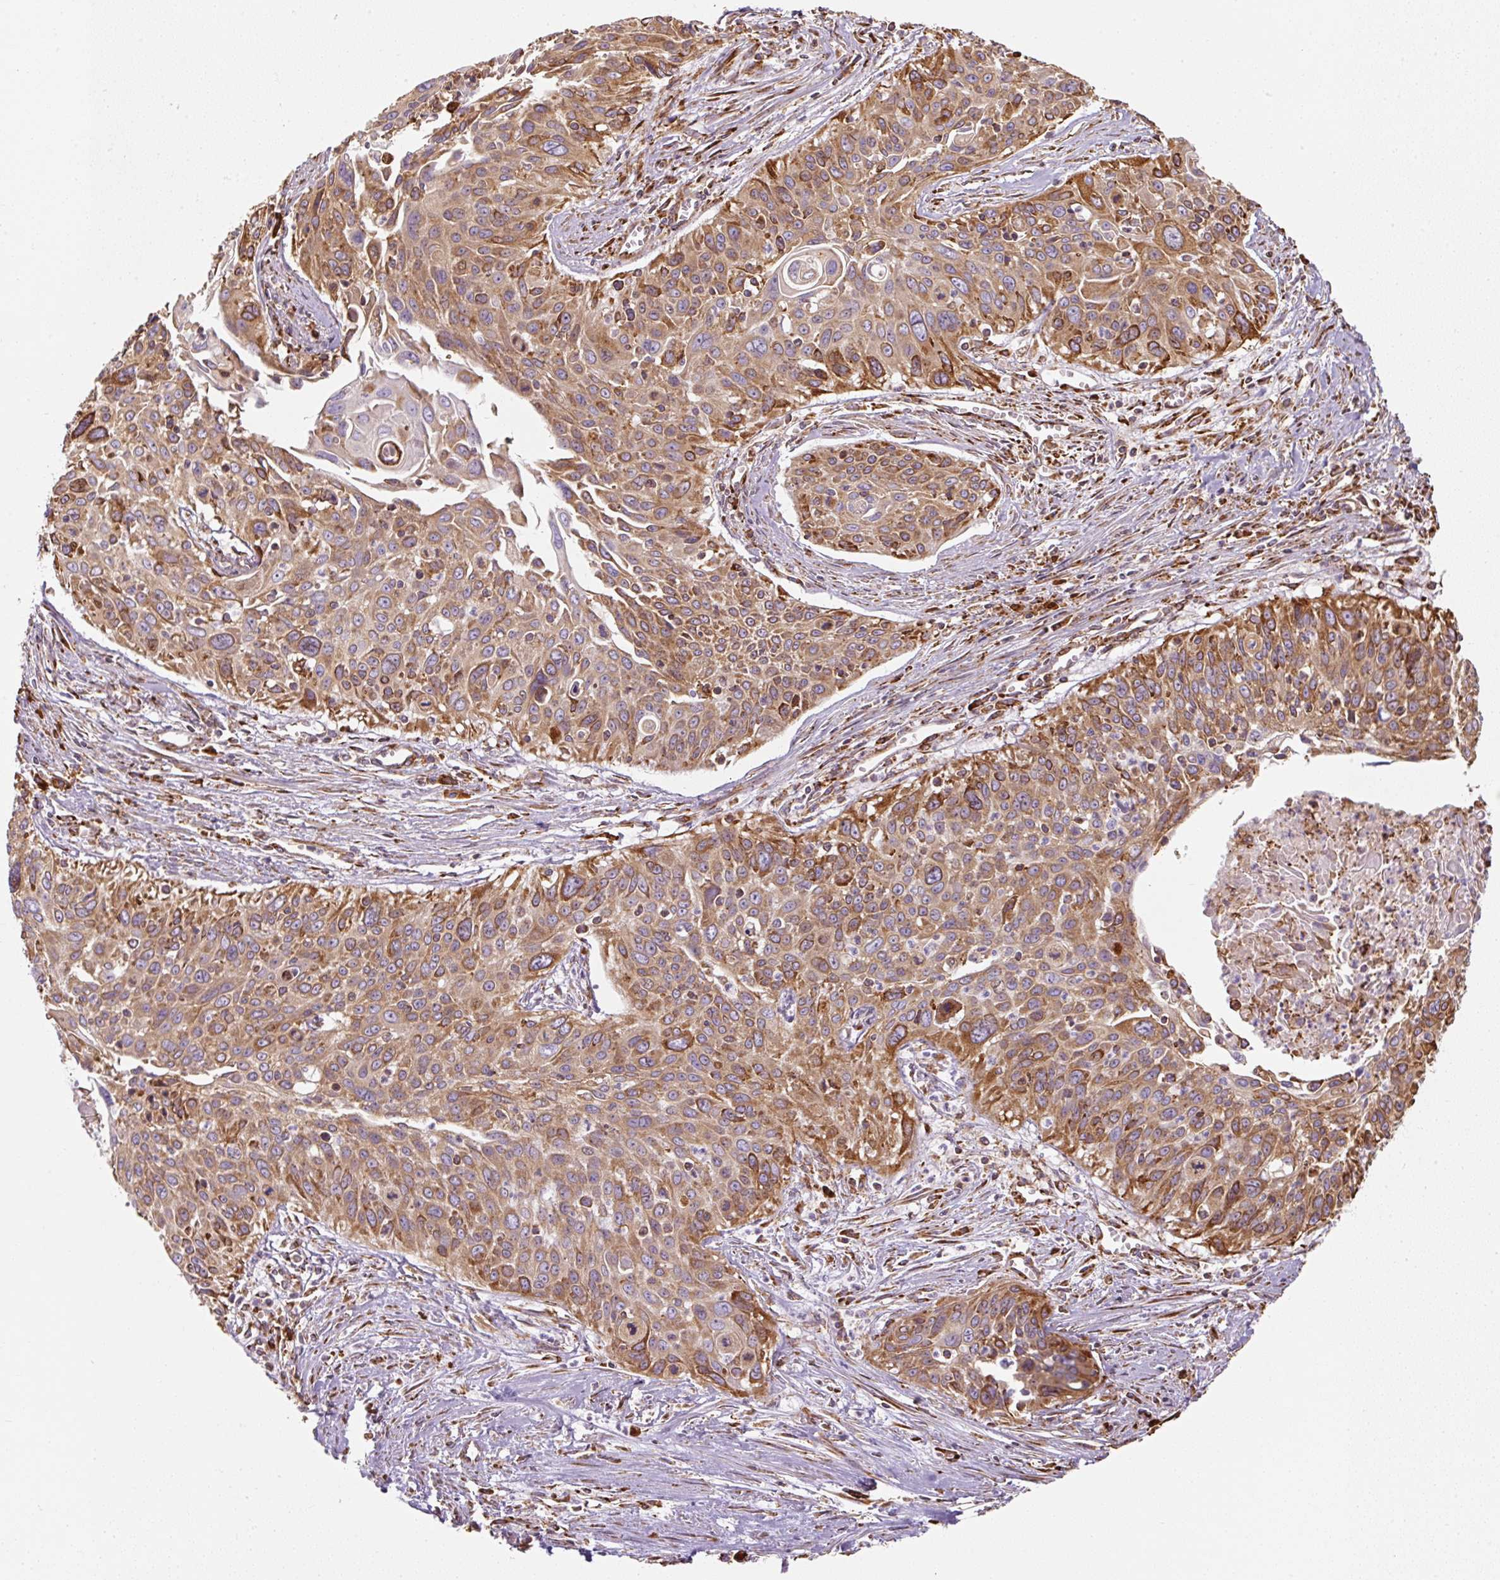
{"staining": {"intensity": "strong", "quantity": ">75%", "location": "cytoplasmic/membranous"}, "tissue": "cervical cancer", "cell_type": "Tumor cells", "image_type": "cancer", "snomed": [{"axis": "morphology", "description": "Squamous cell carcinoma, NOS"}, {"axis": "topography", "description": "Cervix"}], "caption": "Protein staining reveals strong cytoplasmic/membranous expression in about >75% of tumor cells in cervical cancer (squamous cell carcinoma). The protein of interest is shown in brown color, while the nuclei are stained blue.", "gene": "PRKCSH", "patient": {"sex": "female", "age": 55}}